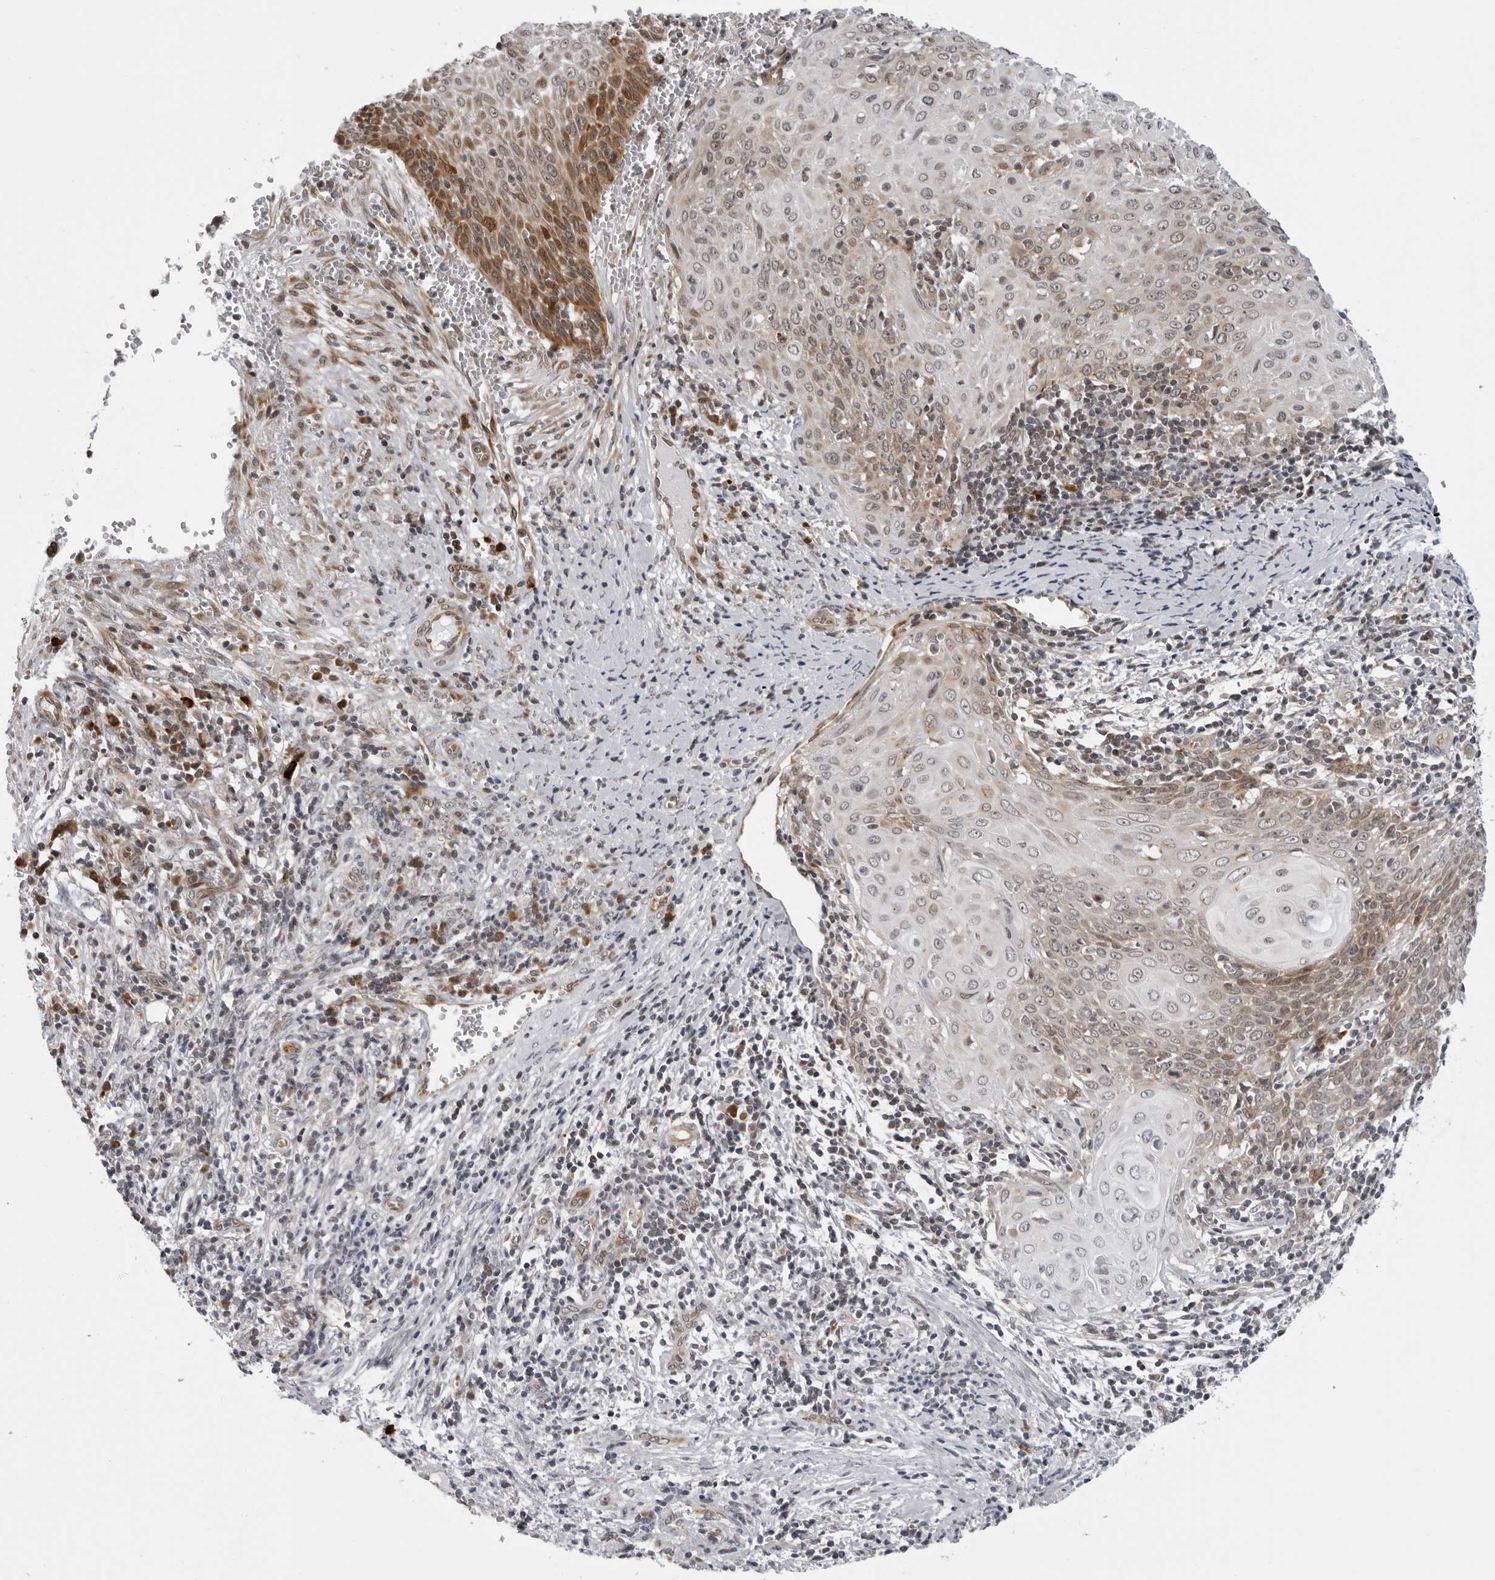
{"staining": {"intensity": "moderate", "quantity": "<25%", "location": "cytoplasmic/membranous"}, "tissue": "cervical cancer", "cell_type": "Tumor cells", "image_type": "cancer", "snomed": [{"axis": "morphology", "description": "Squamous cell carcinoma, NOS"}, {"axis": "topography", "description": "Cervix"}], "caption": "There is low levels of moderate cytoplasmic/membranous expression in tumor cells of cervical cancer, as demonstrated by immunohistochemical staining (brown color).", "gene": "GCSAML", "patient": {"sex": "female", "age": 39}}